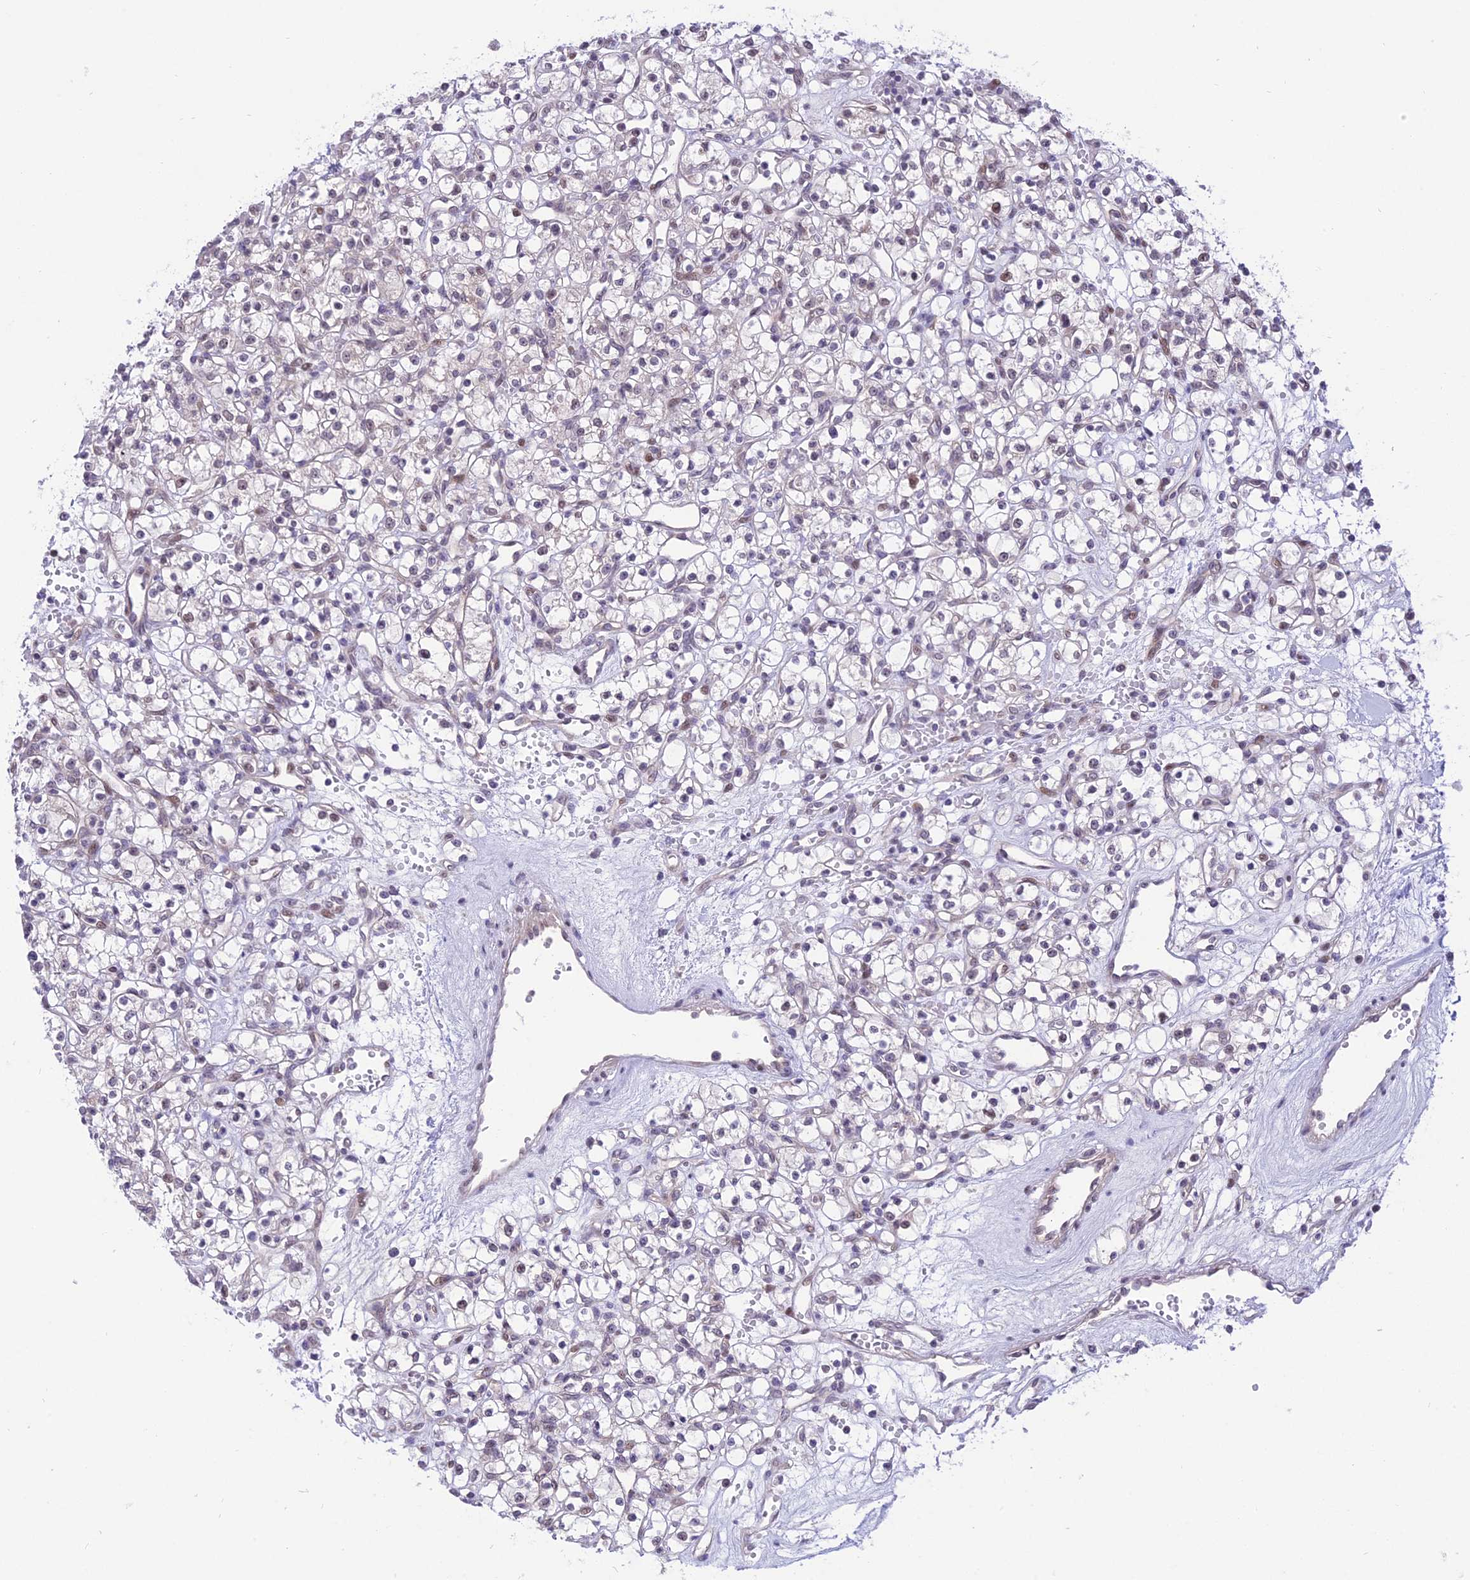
{"staining": {"intensity": "weak", "quantity": "<25%", "location": "nuclear"}, "tissue": "renal cancer", "cell_type": "Tumor cells", "image_type": "cancer", "snomed": [{"axis": "morphology", "description": "Adenocarcinoma, NOS"}, {"axis": "topography", "description": "Kidney"}], "caption": "Immunohistochemistry (IHC) image of neoplastic tissue: renal cancer (adenocarcinoma) stained with DAB reveals no significant protein positivity in tumor cells.", "gene": "ZNF837", "patient": {"sex": "female", "age": 59}}